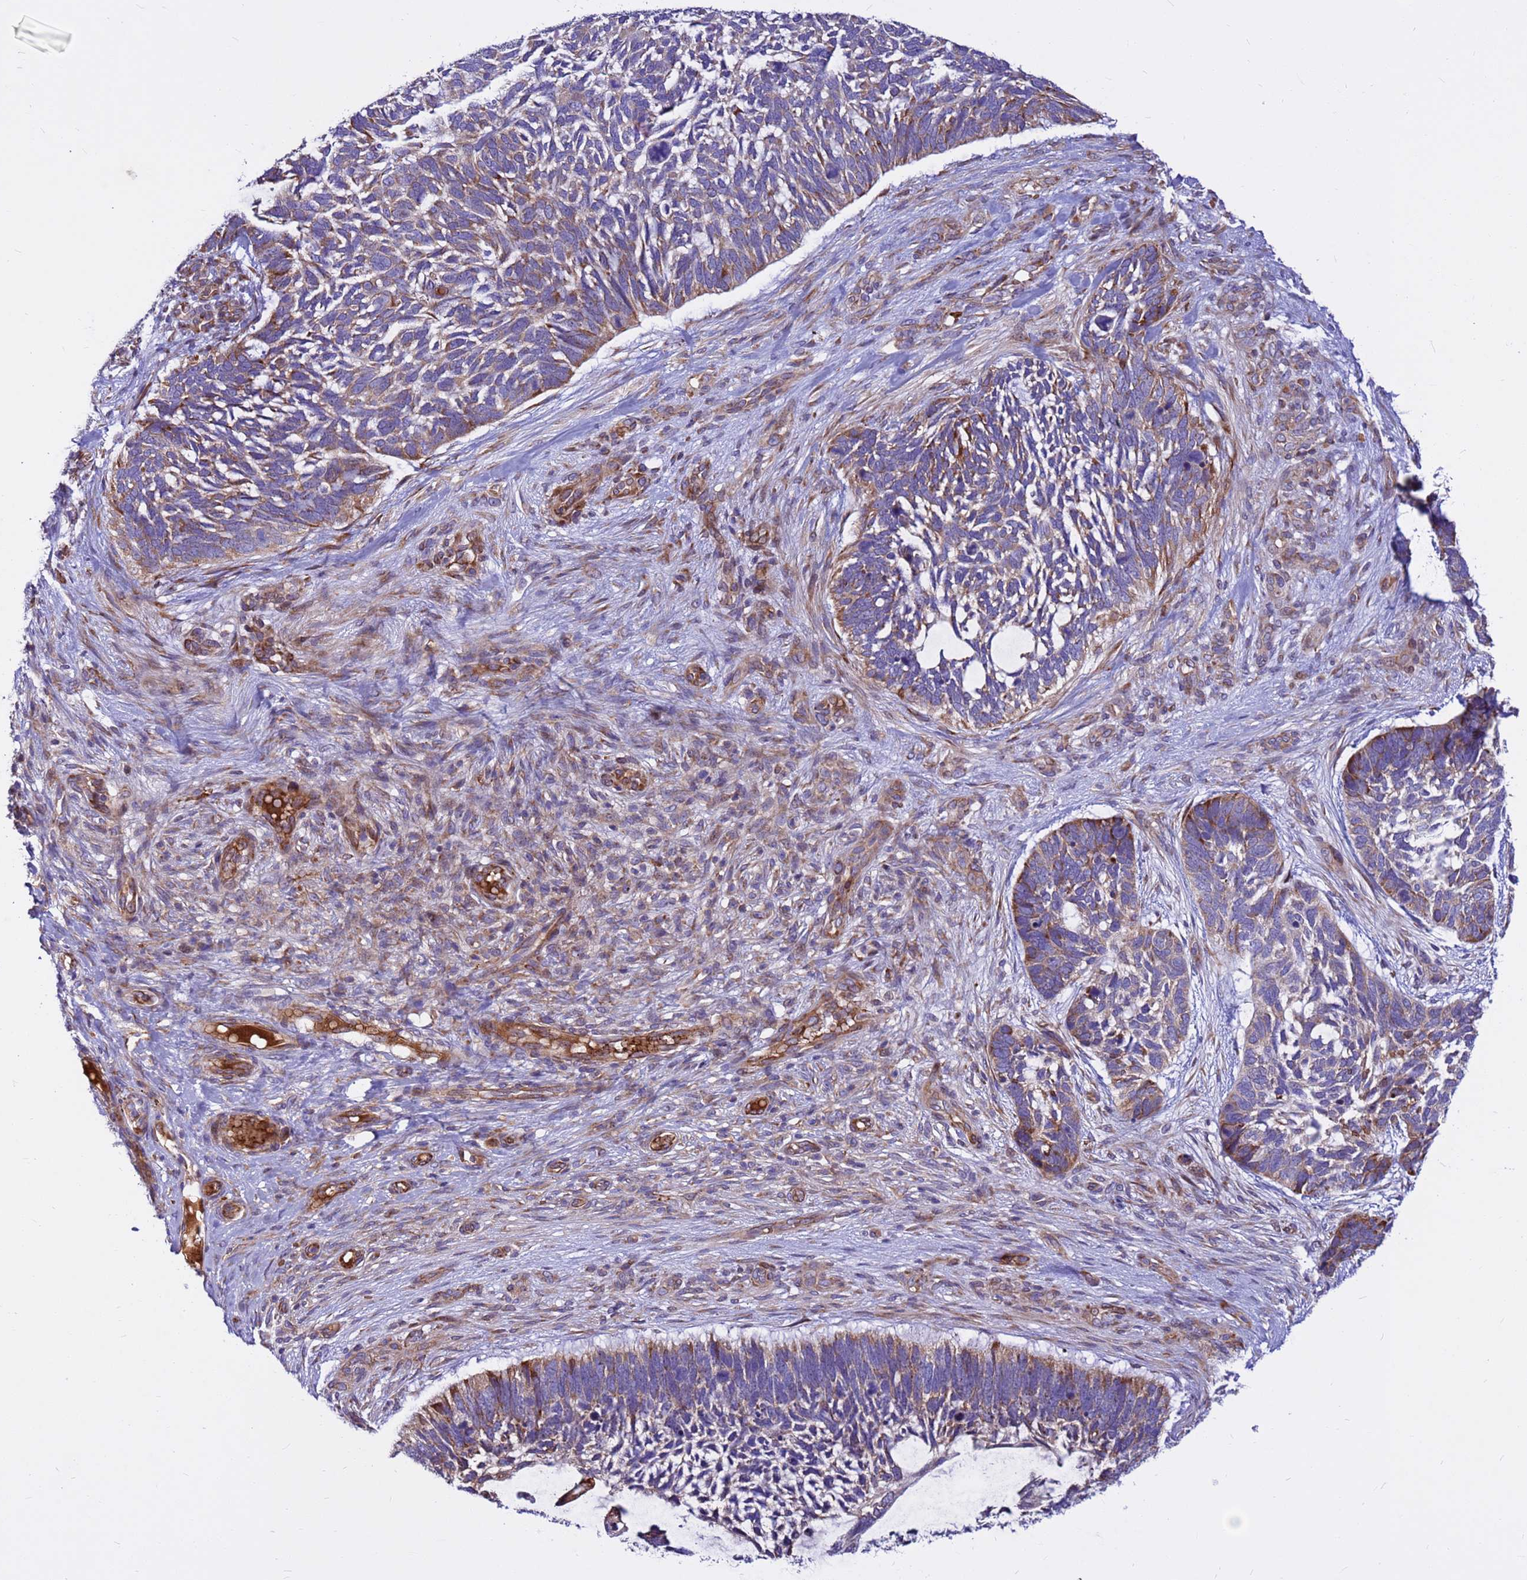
{"staining": {"intensity": "moderate", "quantity": "25%-75%", "location": "cytoplasmic/membranous"}, "tissue": "skin cancer", "cell_type": "Tumor cells", "image_type": "cancer", "snomed": [{"axis": "morphology", "description": "Basal cell carcinoma"}, {"axis": "topography", "description": "Skin"}], "caption": "The histopathology image reveals a brown stain indicating the presence of a protein in the cytoplasmic/membranous of tumor cells in skin cancer.", "gene": "ZNF669", "patient": {"sex": "male", "age": 88}}